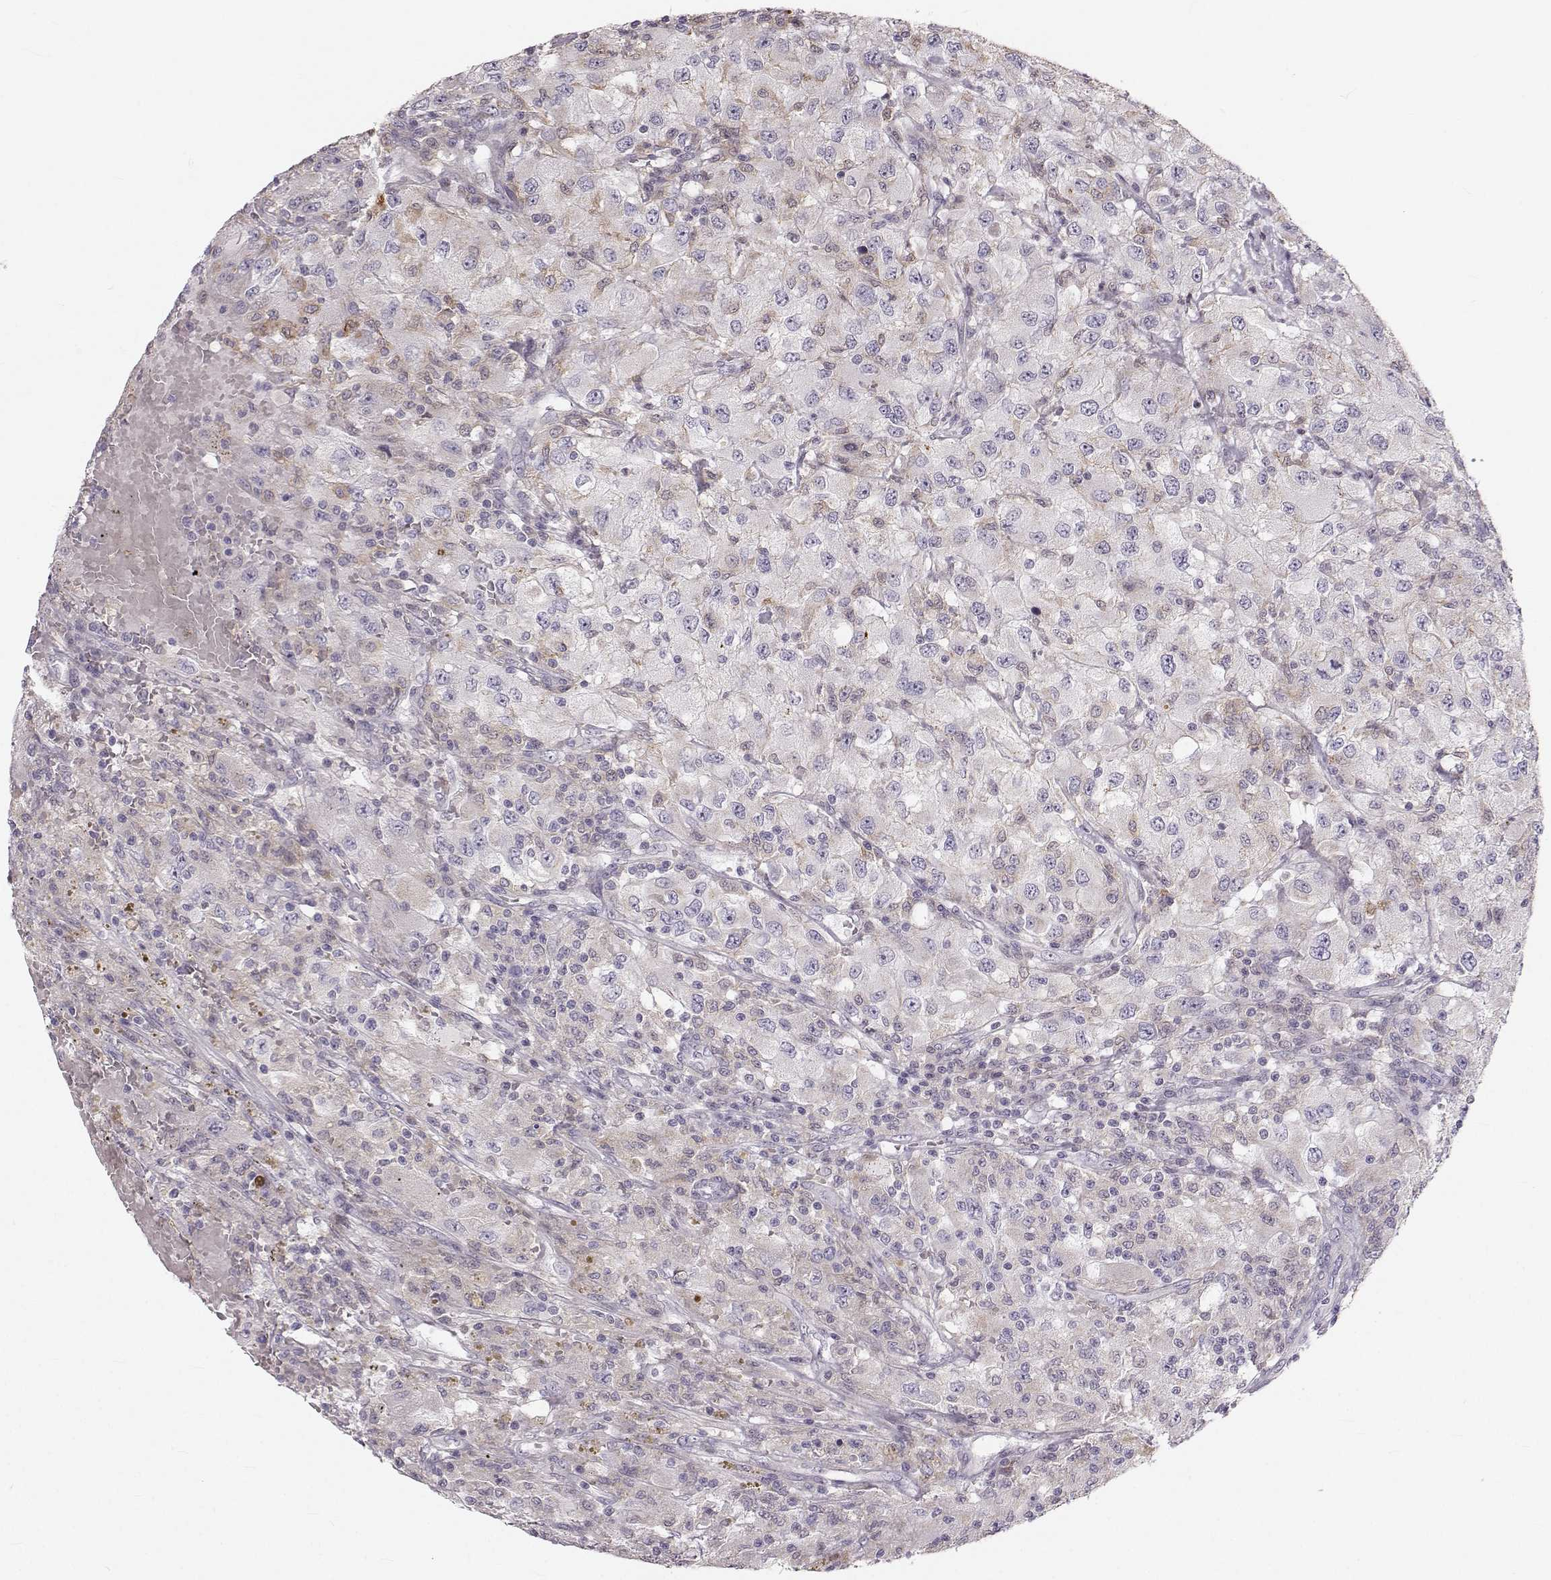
{"staining": {"intensity": "weak", "quantity": "<25%", "location": "cytoplasmic/membranous"}, "tissue": "renal cancer", "cell_type": "Tumor cells", "image_type": "cancer", "snomed": [{"axis": "morphology", "description": "Adenocarcinoma, NOS"}, {"axis": "topography", "description": "Kidney"}], "caption": "Histopathology image shows no significant protein staining in tumor cells of renal cancer (adenocarcinoma). (DAB (3,3'-diaminobenzidine) immunohistochemistry, high magnification).", "gene": "RUNDC3A", "patient": {"sex": "female", "age": 67}}